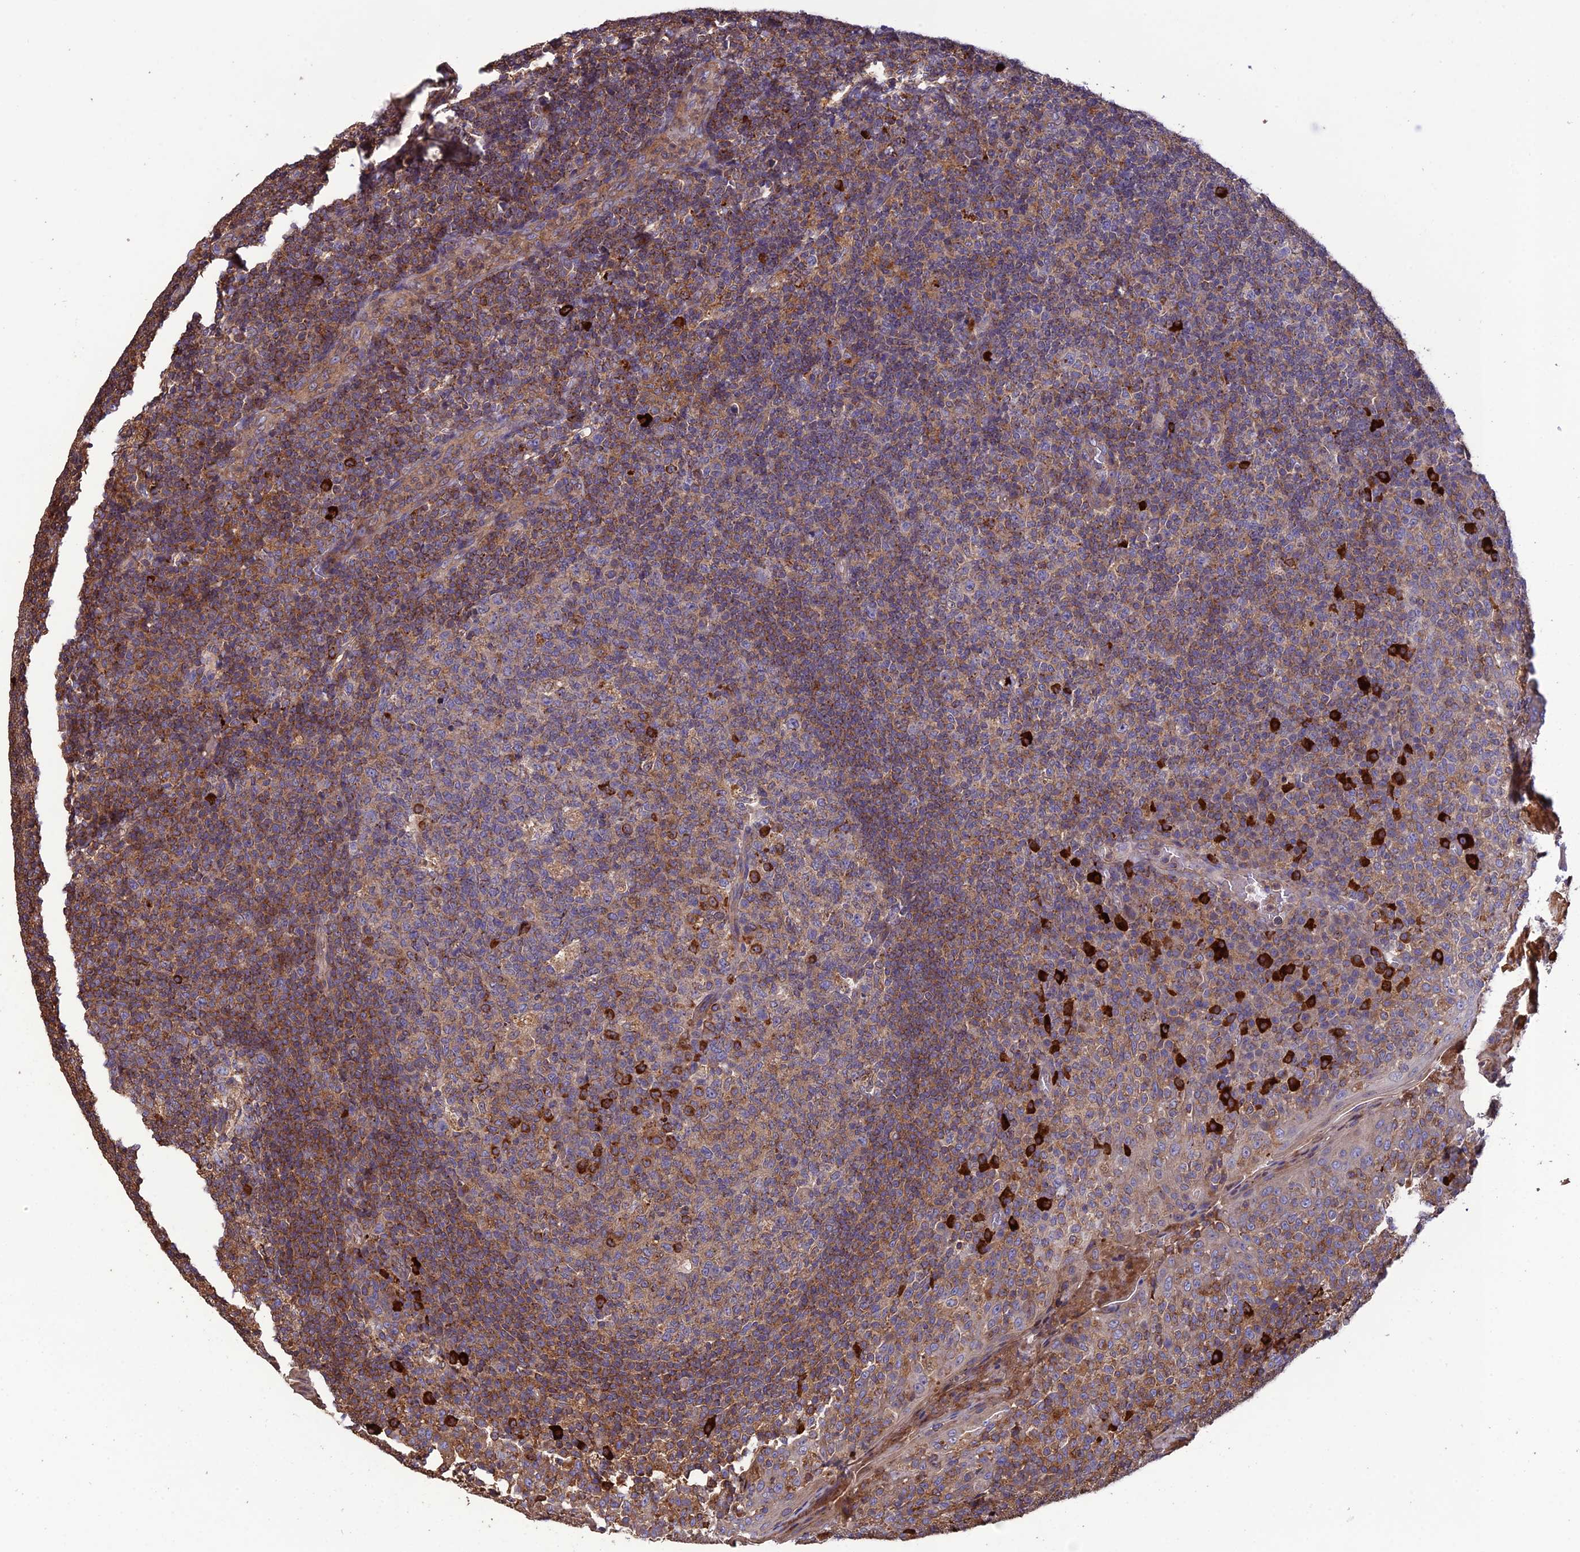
{"staining": {"intensity": "strong", "quantity": "<25%", "location": "cytoplasmic/membranous"}, "tissue": "tonsil", "cell_type": "Germinal center cells", "image_type": "normal", "snomed": [{"axis": "morphology", "description": "Normal tissue, NOS"}, {"axis": "topography", "description": "Tonsil"}], "caption": "About <25% of germinal center cells in benign human tonsil reveal strong cytoplasmic/membranous protein expression as visualized by brown immunohistochemical staining.", "gene": "MIOS", "patient": {"sex": "female", "age": 19}}